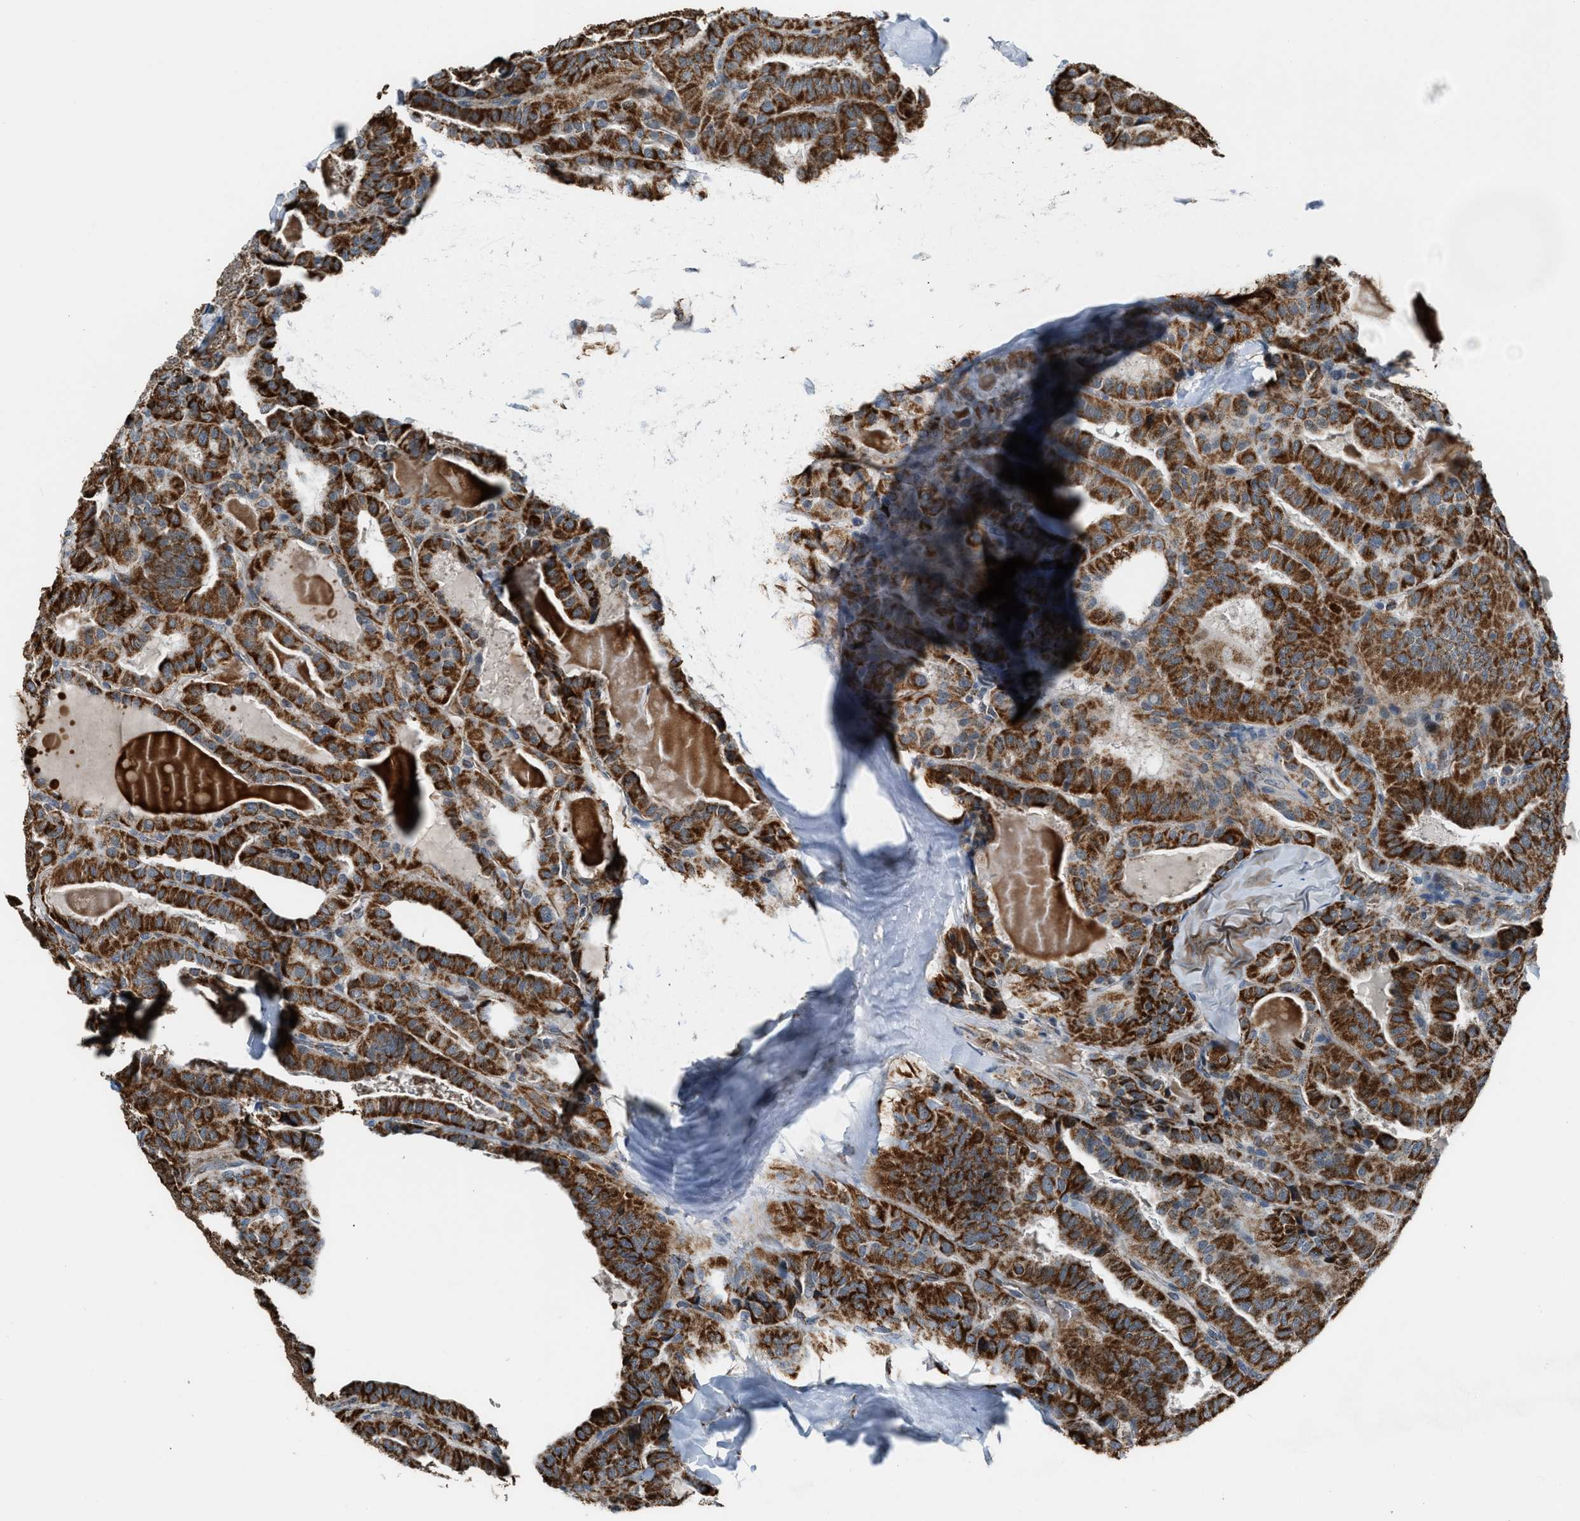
{"staining": {"intensity": "strong", "quantity": ">75%", "location": "cytoplasmic/membranous"}, "tissue": "thyroid cancer", "cell_type": "Tumor cells", "image_type": "cancer", "snomed": [{"axis": "morphology", "description": "Papillary adenocarcinoma, NOS"}, {"axis": "topography", "description": "Thyroid gland"}], "caption": "A high-resolution photomicrograph shows IHC staining of thyroid cancer (papillary adenocarcinoma), which displays strong cytoplasmic/membranous staining in approximately >75% of tumor cells. Ihc stains the protein of interest in brown and the nuclei are stained blue.", "gene": "CHN2", "patient": {"sex": "male", "age": 77}}